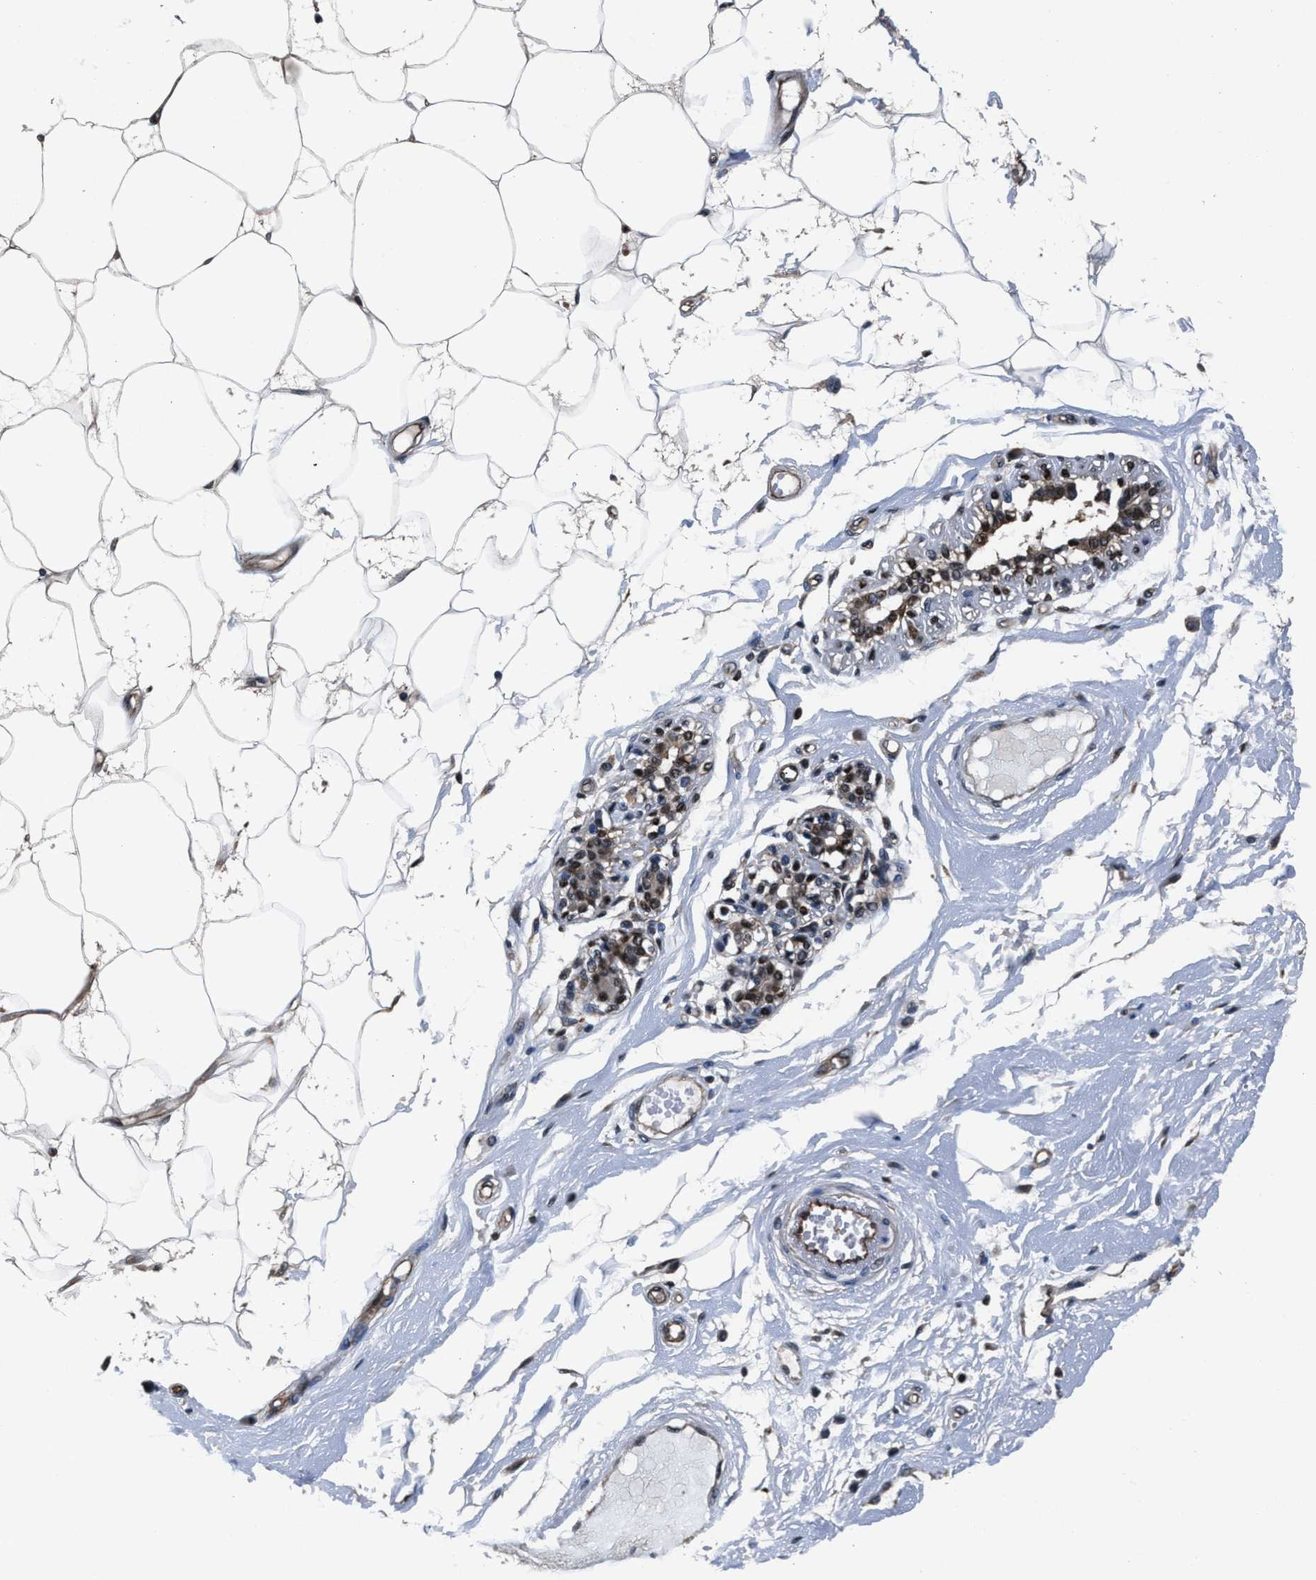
{"staining": {"intensity": "weak", "quantity": "25%-75%", "location": "cytoplasmic/membranous,nuclear"}, "tissue": "breast", "cell_type": "Adipocytes", "image_type": "normal", "snomed": [{"axis": "morphology", "description": "Normal tissue, NOS"}, {"axis": "morphology", "description": "Lobular carcinoma"}, {"axis": "topography", "description": "Breast"}], "caption": "Breast stained with a brown dye exhibits weak cytoplasmic/membranous,nuclear positive positivity in about 25%-75% of adipocytes.", "gene": "RBM33", "patient": {"sex": "female", "age": 59}}